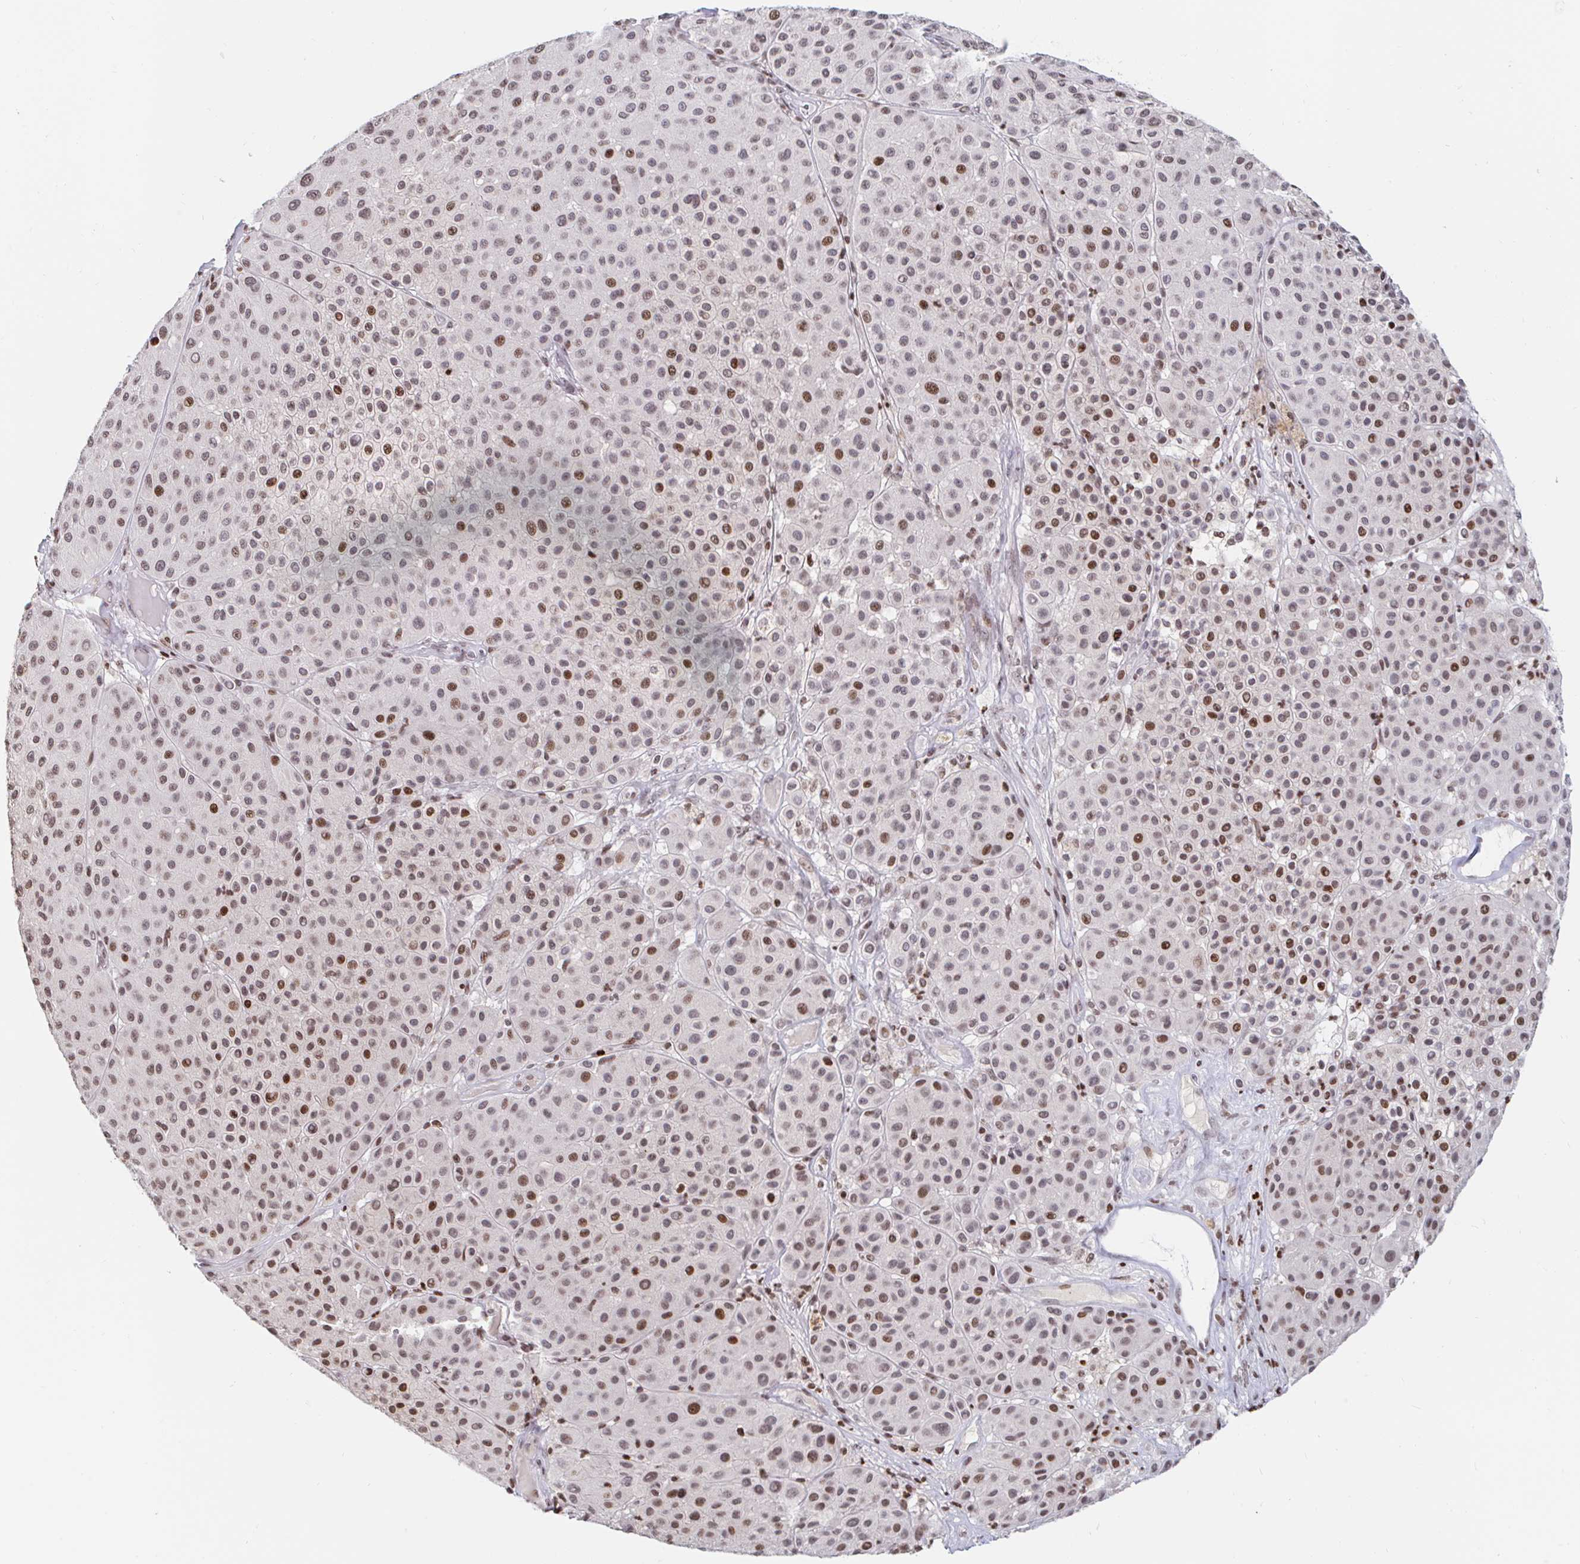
{"staining": {"intensity": "moderate", "quantity": "25%-75%", "location": "nuclear"}, "tissue": "melanoma", "cell_type": "Tumor cells", "image_type": "cancer", "snomed": [{"axis": "morphology", "description": "Malignant melanoma, Metastatic site"}, {"axis": "topography", "description": "Smooth muscle"}], "caption": "Melanoma stained with immunohistochemistry (IHC) reveals moderate nuclear positivity in approximately 25%-75% of tumor cells.", "gene": "HOXC10", "patient": {"sex": "male", "age": 41}}